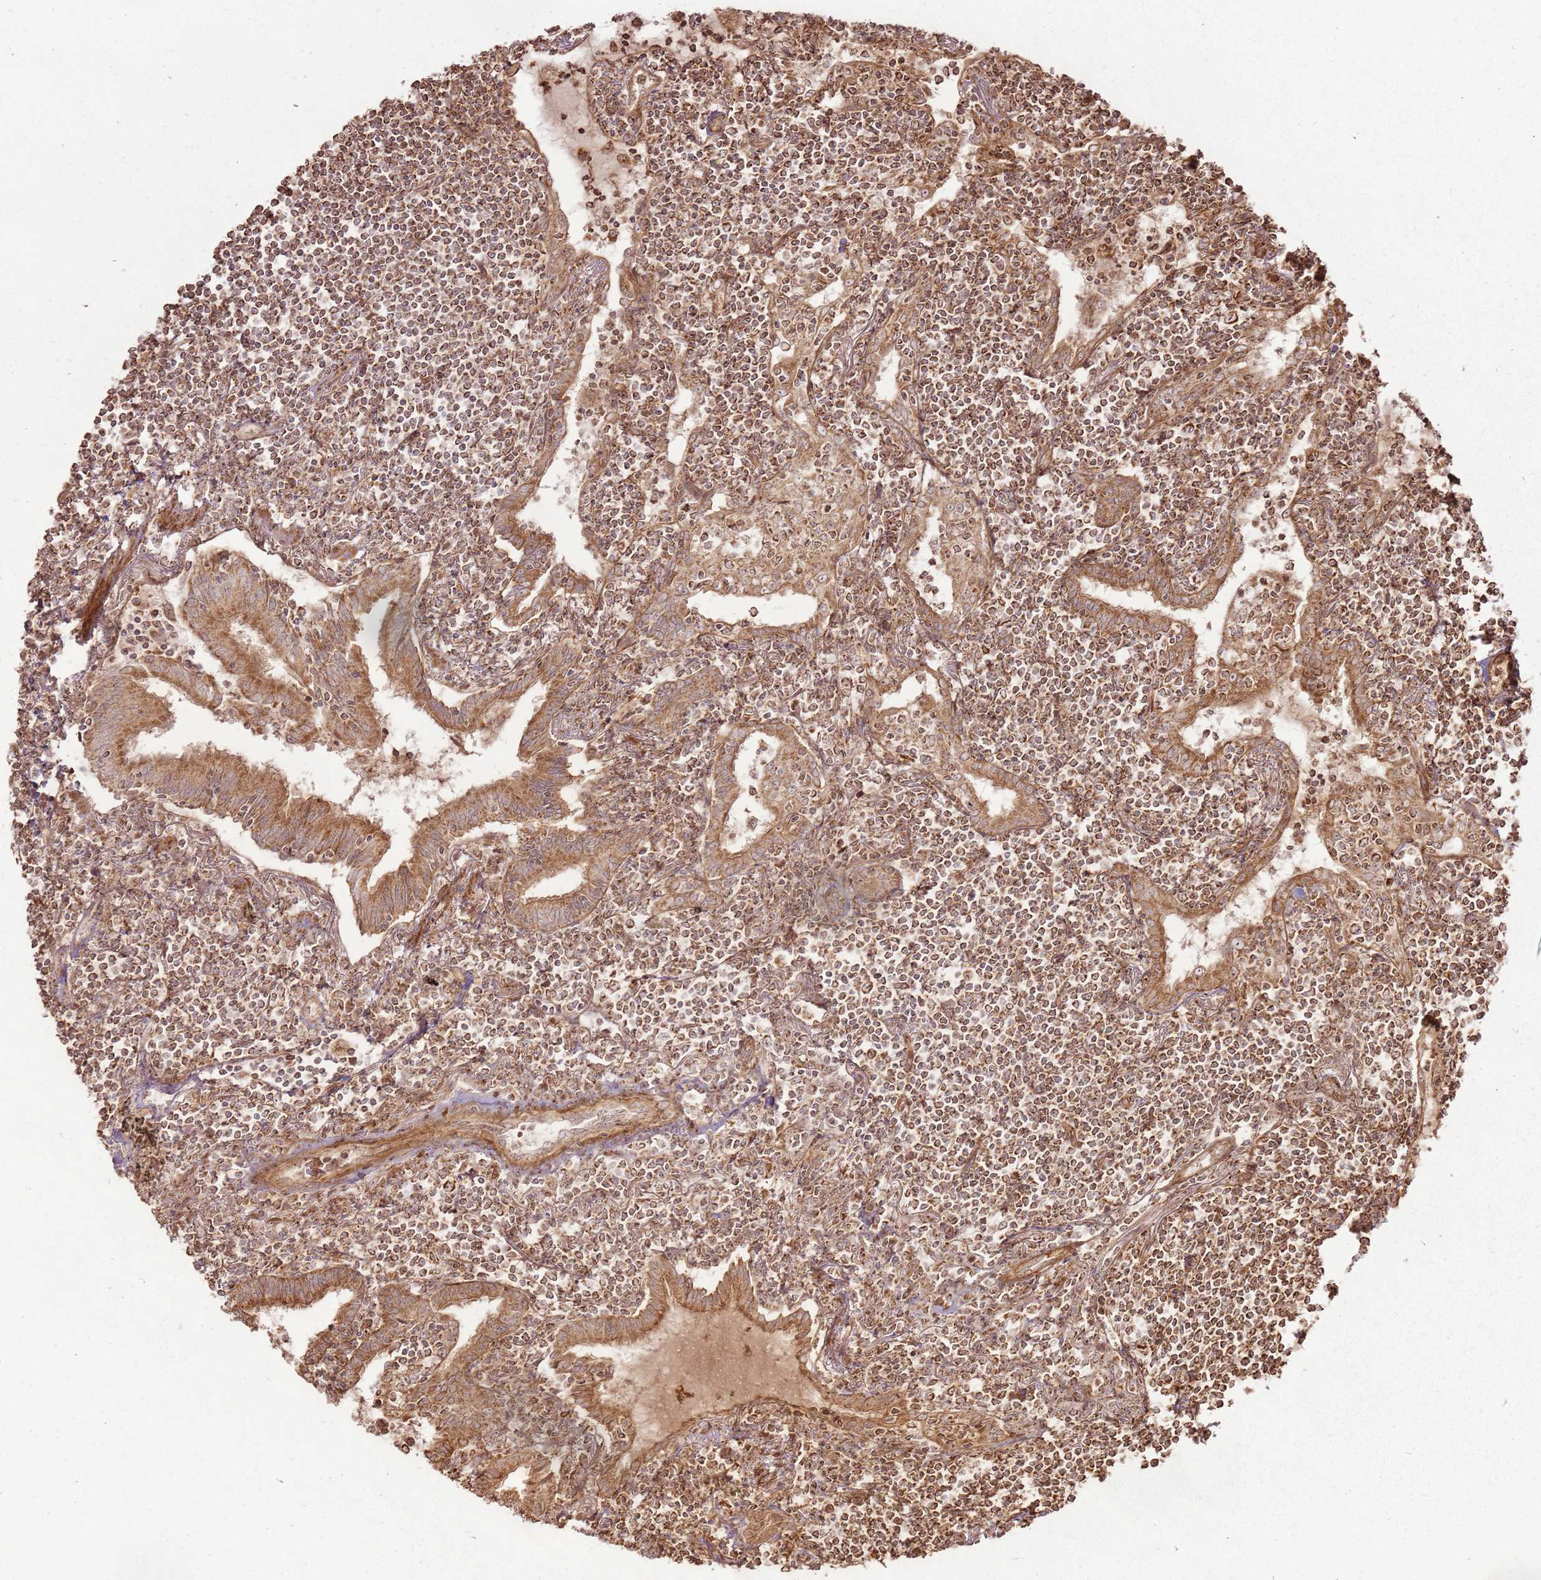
{"staining": {"intensity": "moderate", "quantity": ">75%", "location": "cytoplasmic/membranous"}, "tissue": "lymphoma", "cell_type": "Tumor cells", "image_type": "cancer", "snomed": [{"axis": "morphology", "description": "Malignant lymphoma, non-Hodgkin's type, Low grade"}, {"axis": "topography", "description": "Lung"}], "caption": "Approximately >75% of tumor cells in human lymphoma exhibit moderate cytoplasmic/membranous protein expression as visualized by brown immunohistochemical staining.", "gene": "MRPS6", "patient": {"sex": "female", "age": 71}}